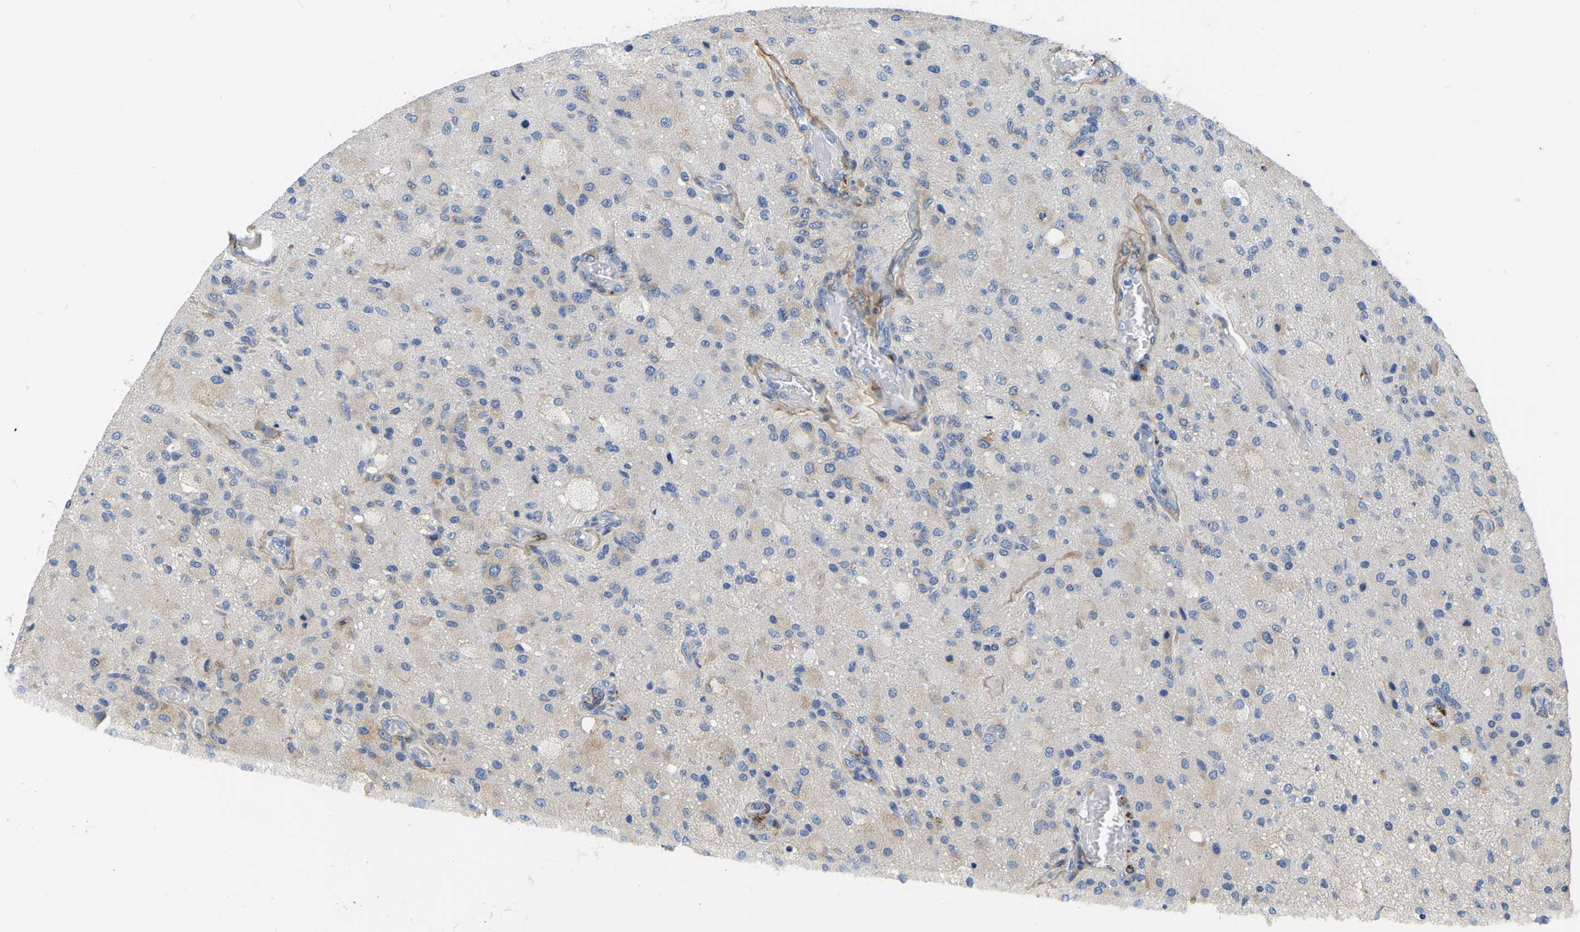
{"staining": {"intensity": "weak", "quantity": "<25%", "location": "cytoplasmic/membranous"}, "tissue": "glioma", "cell_type": "Tumor cells", "image_type": "cancer", "snomed": [{"axis": "morphology", "description": "Normal tissue, NOS"}, {"axis": "morphology", "description": "Glioma, malignant, High grade"}, {"axis": "topography", "description": "Cerebral cortex"}], "caption": "Immunohistochemical staining of human malignant high-grade glioma shows no significant expression in tumor cells.", "gene": "COL6A1", "patient": {"sex": "male", "age": 77}}